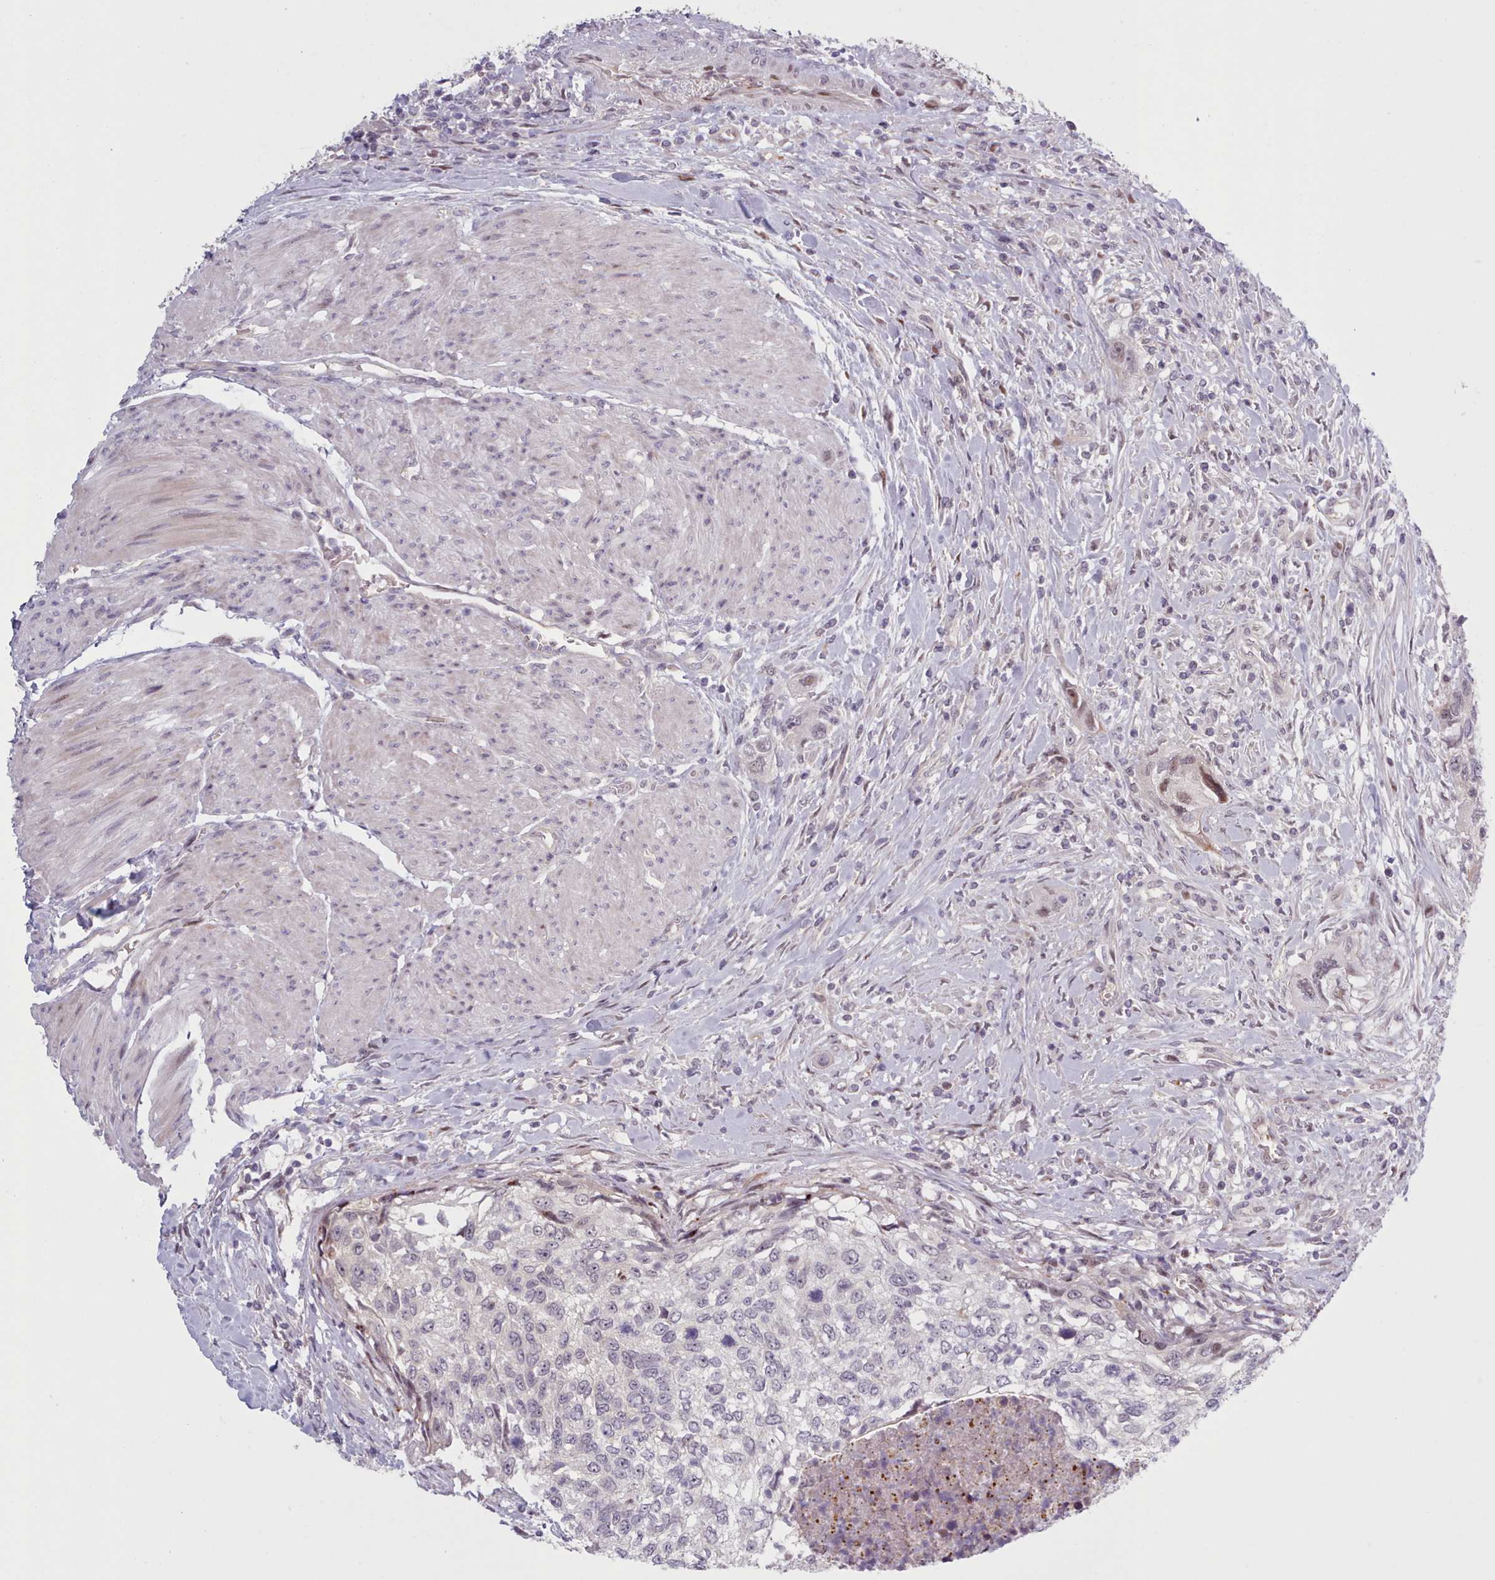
{"staining": {"intensity": "negative", "quantity": "none", "location": "none"}, "tissue": "urothelial cancer", "cell_type": "Tumor cells", "image_type": "cancer", "snomed": [{"axis": "morphology", "description": "Urothelial carcinoma, High grade"}, {"axis": "topography", "description": "Urinary bladder"}], "caption": "A high-resolution micrograph shows immunohistochemistry staining of high-grade urothelial carcinoma, which shows no significant expression in tumor cells.", "gene": "KBTBD7", "patient": {"sex": "female", "age": 60}}